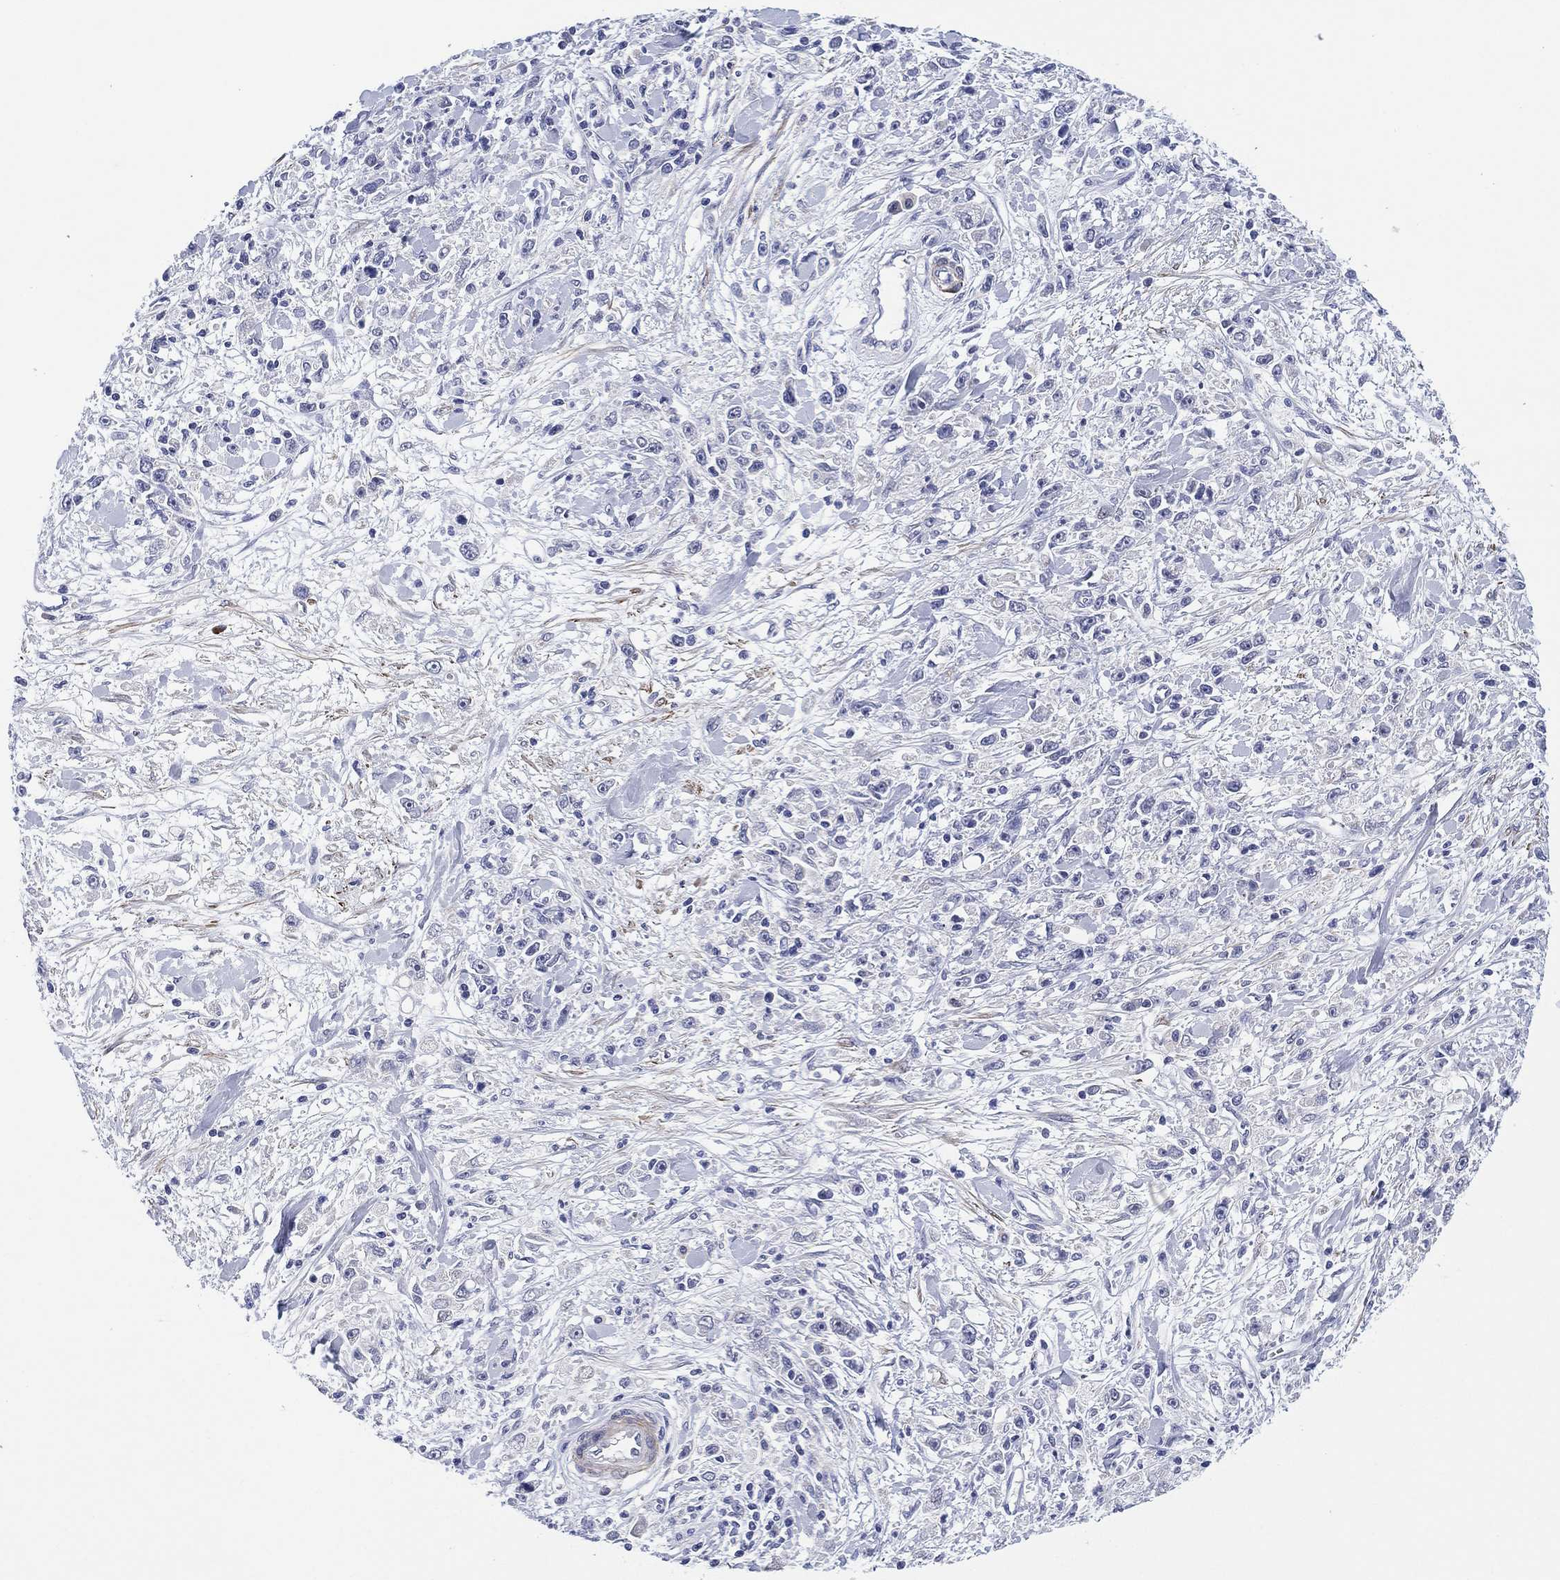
{"staining": {"intensity": "negative", "quantity": "none", "location": "none"}, "tissue": "stomach cancer", "cell_type": "Tumor cells", "image_type": "cancer", "snomed": [{"axis": "morphology", "description": "Adenocarcinoma, NOS"}, {"axis": "topography", "description": "Stomach"}], "caption": "High power microscopy image of an immunohistochemistry micrograph of stomach cancer (adenocarcinoma), revealing no significant staining in tumor cells.", "gene": "CLIP3", "patient": {"sex": "female", "age": 59}}